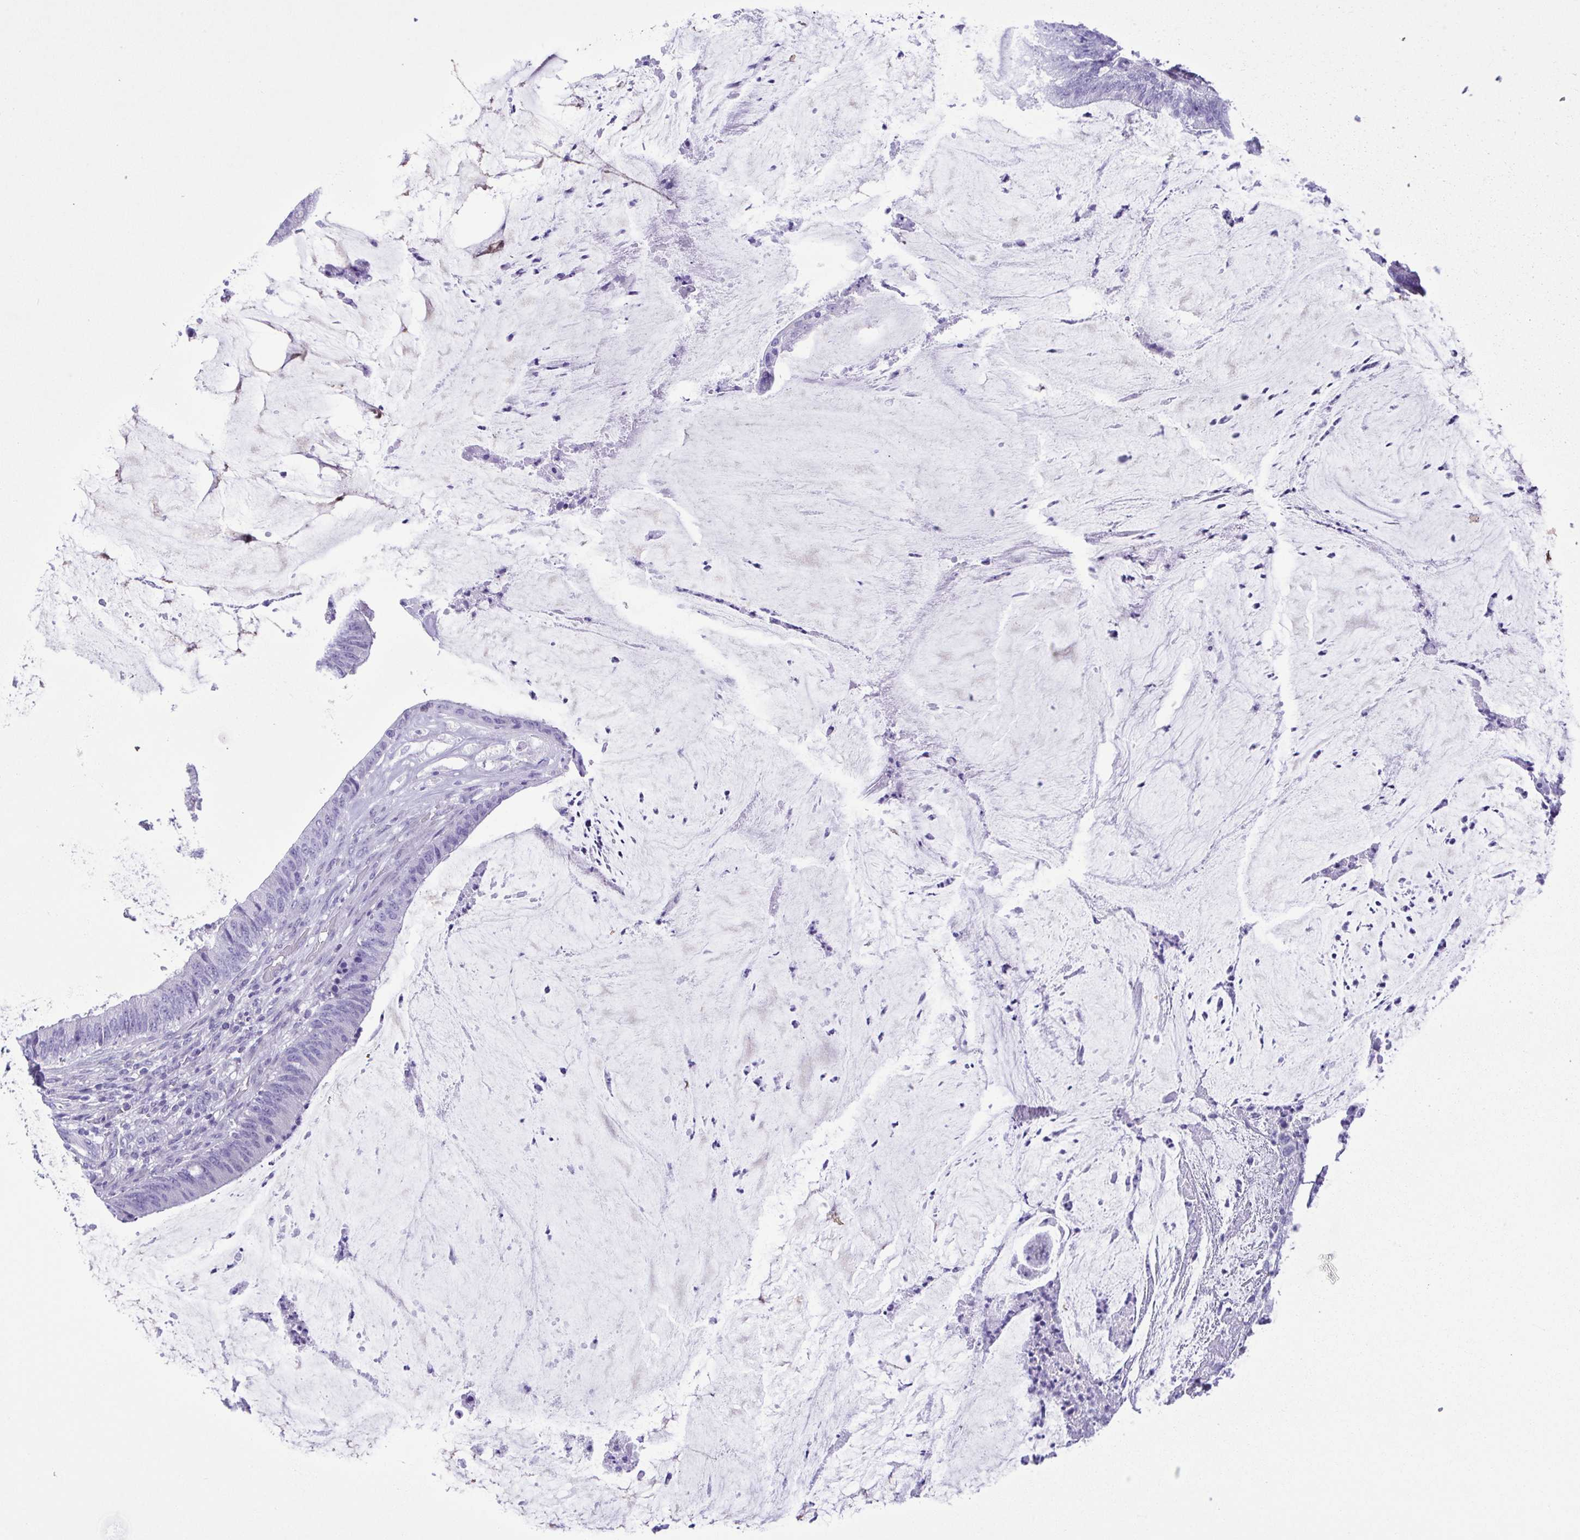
{"staining": {"intensity": "negative", "quantity": "none", "location": "none"}, "tissue": "colorectal cancer", "cell_type": "Tumor cells", "image_type": "cancer", "snomed": [{"axis": "morphology", "description": "Adenocarcinoma, NOS"}, {"axis": "topography", "description": "Colon"}], "caption": "DAB (3,3'-diaminobenzidine) immunohistochemical staining of colorectal adenocarcinoma exhibits no significant expression in tumor cells.", "gene": "PAK3", "patient": {"sex": "female", "age": 43}}